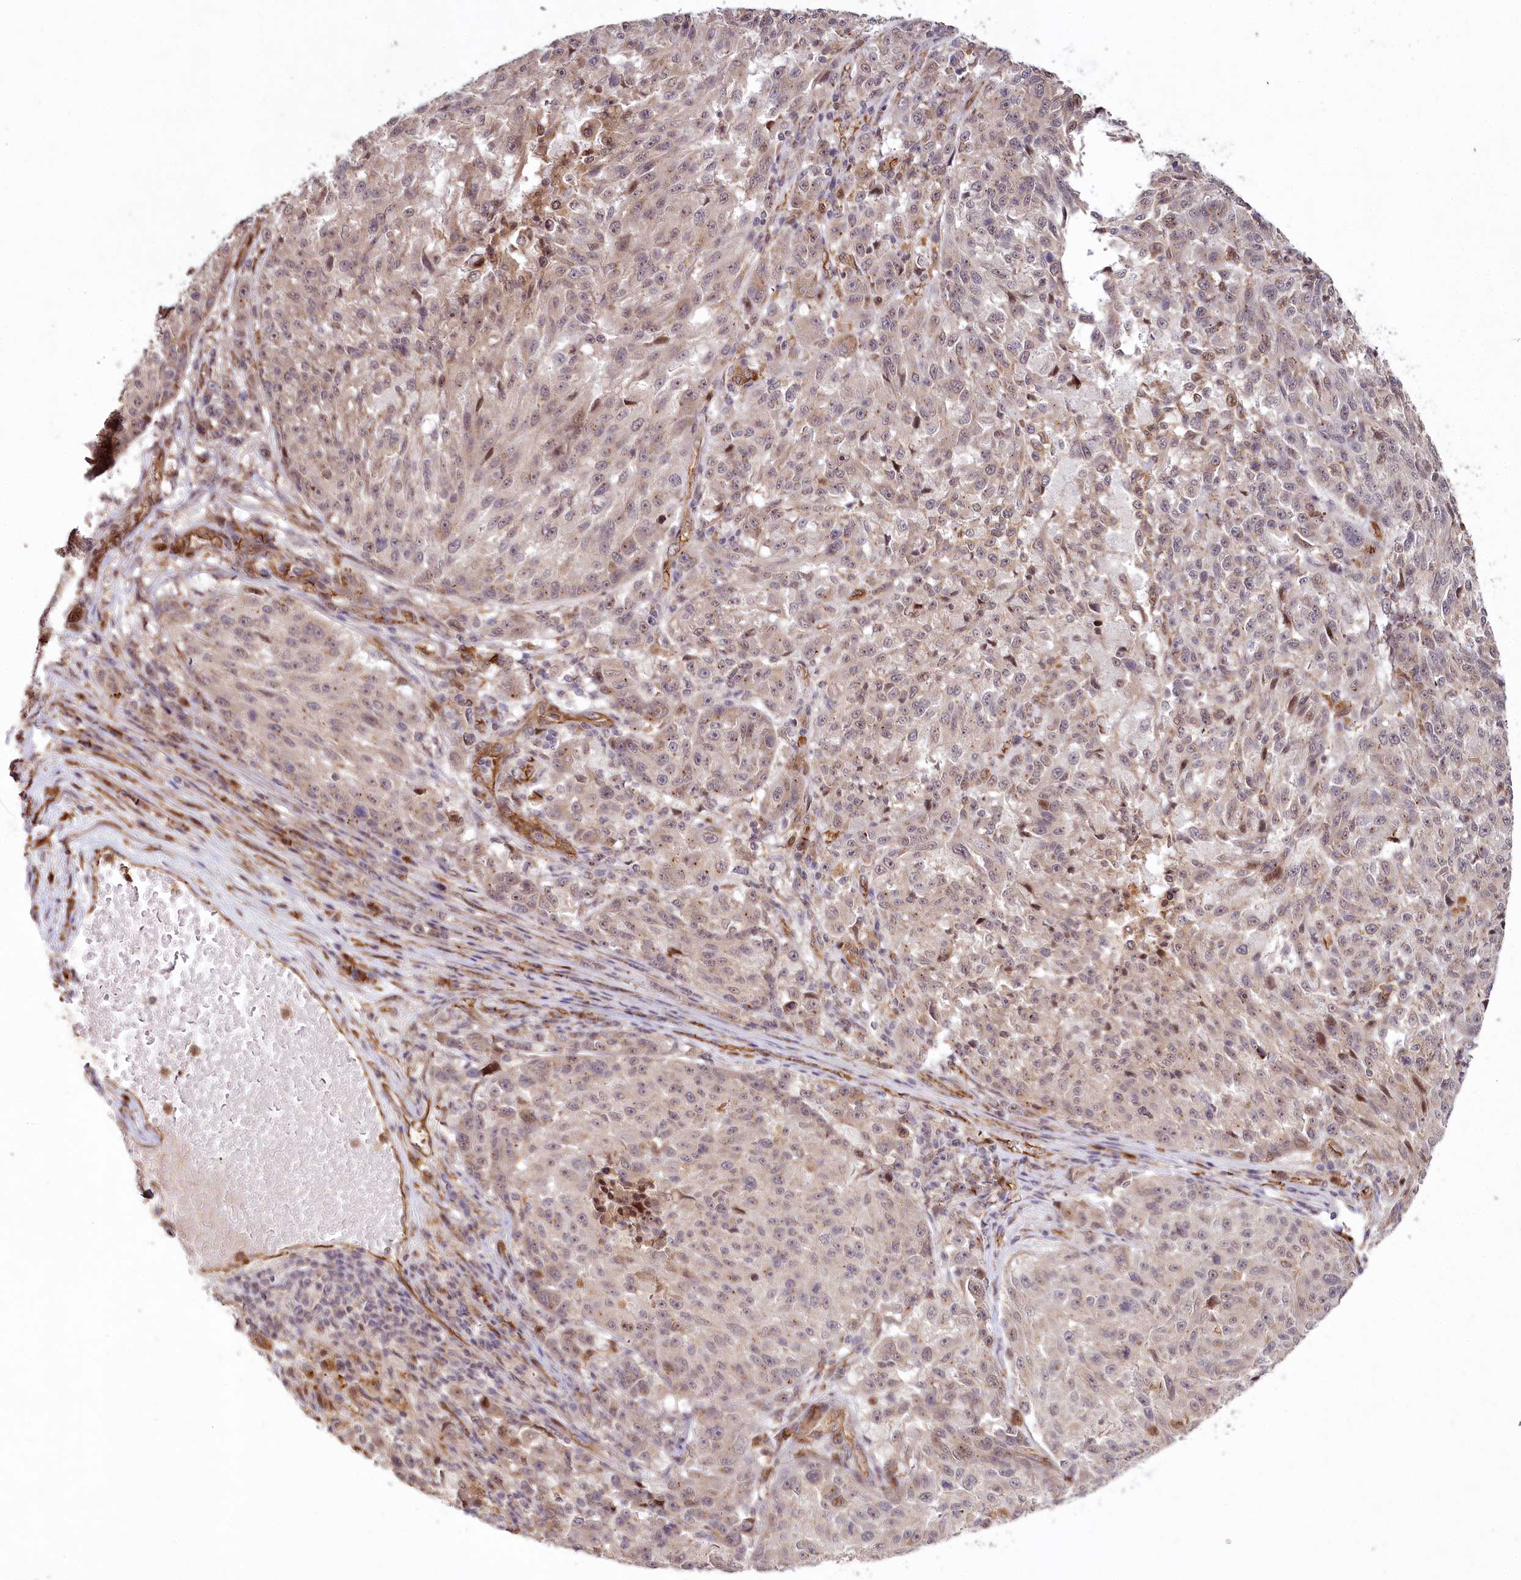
{"staining": {"intensity": "weak", "quantity": "25%-75%", "location": "nuclear"}, "tissue": "melanoma", "cell_type": "Tumor cells", "image_type": "cancer", "snomed": [{"axis": "morphology", "description": "Malignant melanoma, NOS"}, {"axis": "topography", "description": "Skin"}], "caption": "Tumor cells demonstrate weak nuclear staining in about 25%-75% of cells in malignant melanoma.", "gene": "ALKBH8", "patient": {"sex": "male", "age": 53}}